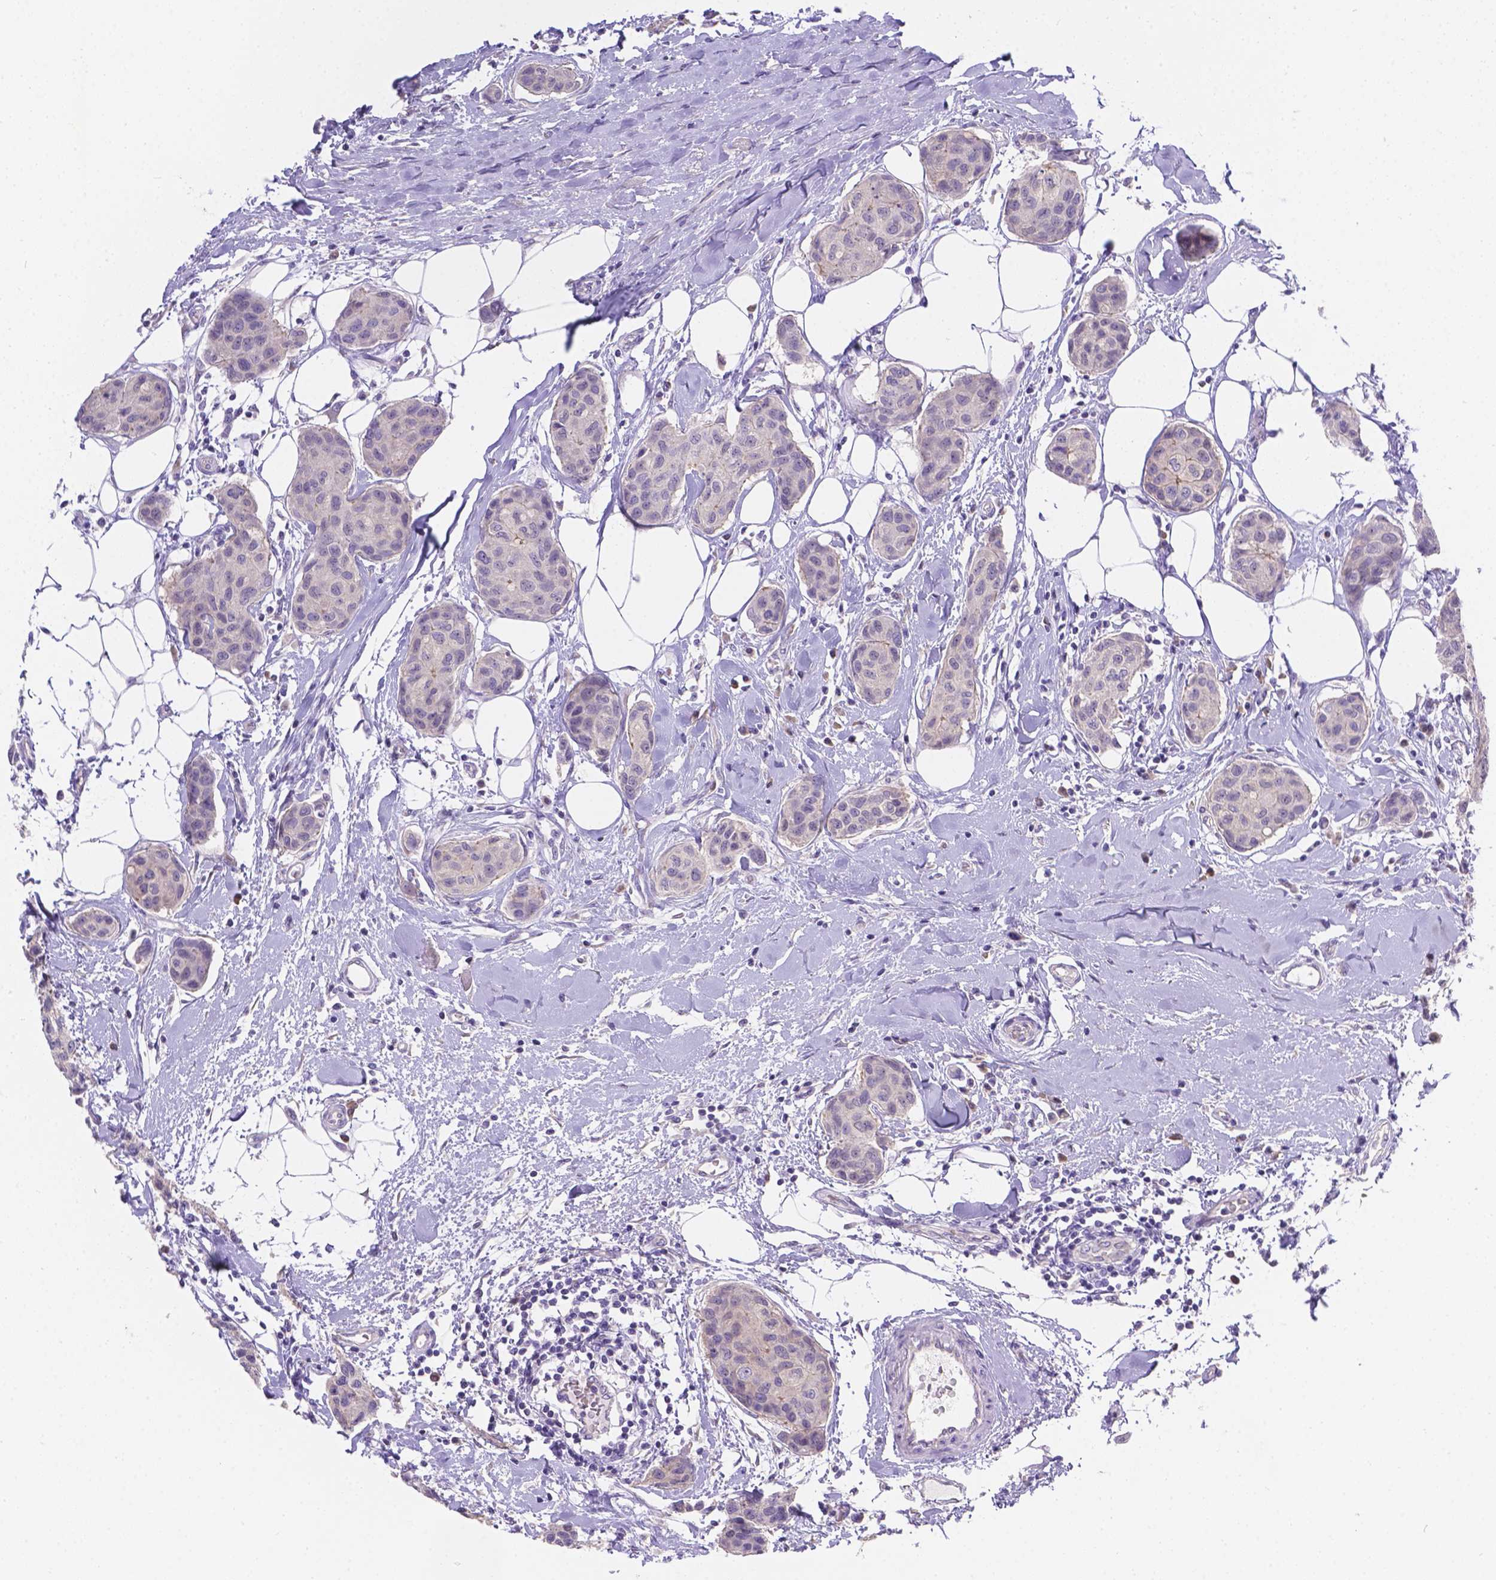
{"staining": {"intensity": "negative", "quantity": "none", "location": "none"}, "tissue": "breast cancer", "cell_type": "Tumor cells", "image_type": "cancer", "snomed": [{"axis": "morphology", "description": "Duct carcinoma"}, {"axis": "topography", "description": "Breast"}], "caption": "Breast intraductal carcinoma stained for a protein using immunohistochemistry shows no positivity tumor cells.", "gene": "CD96", "patient": {"sex": "female", "age": 80}}